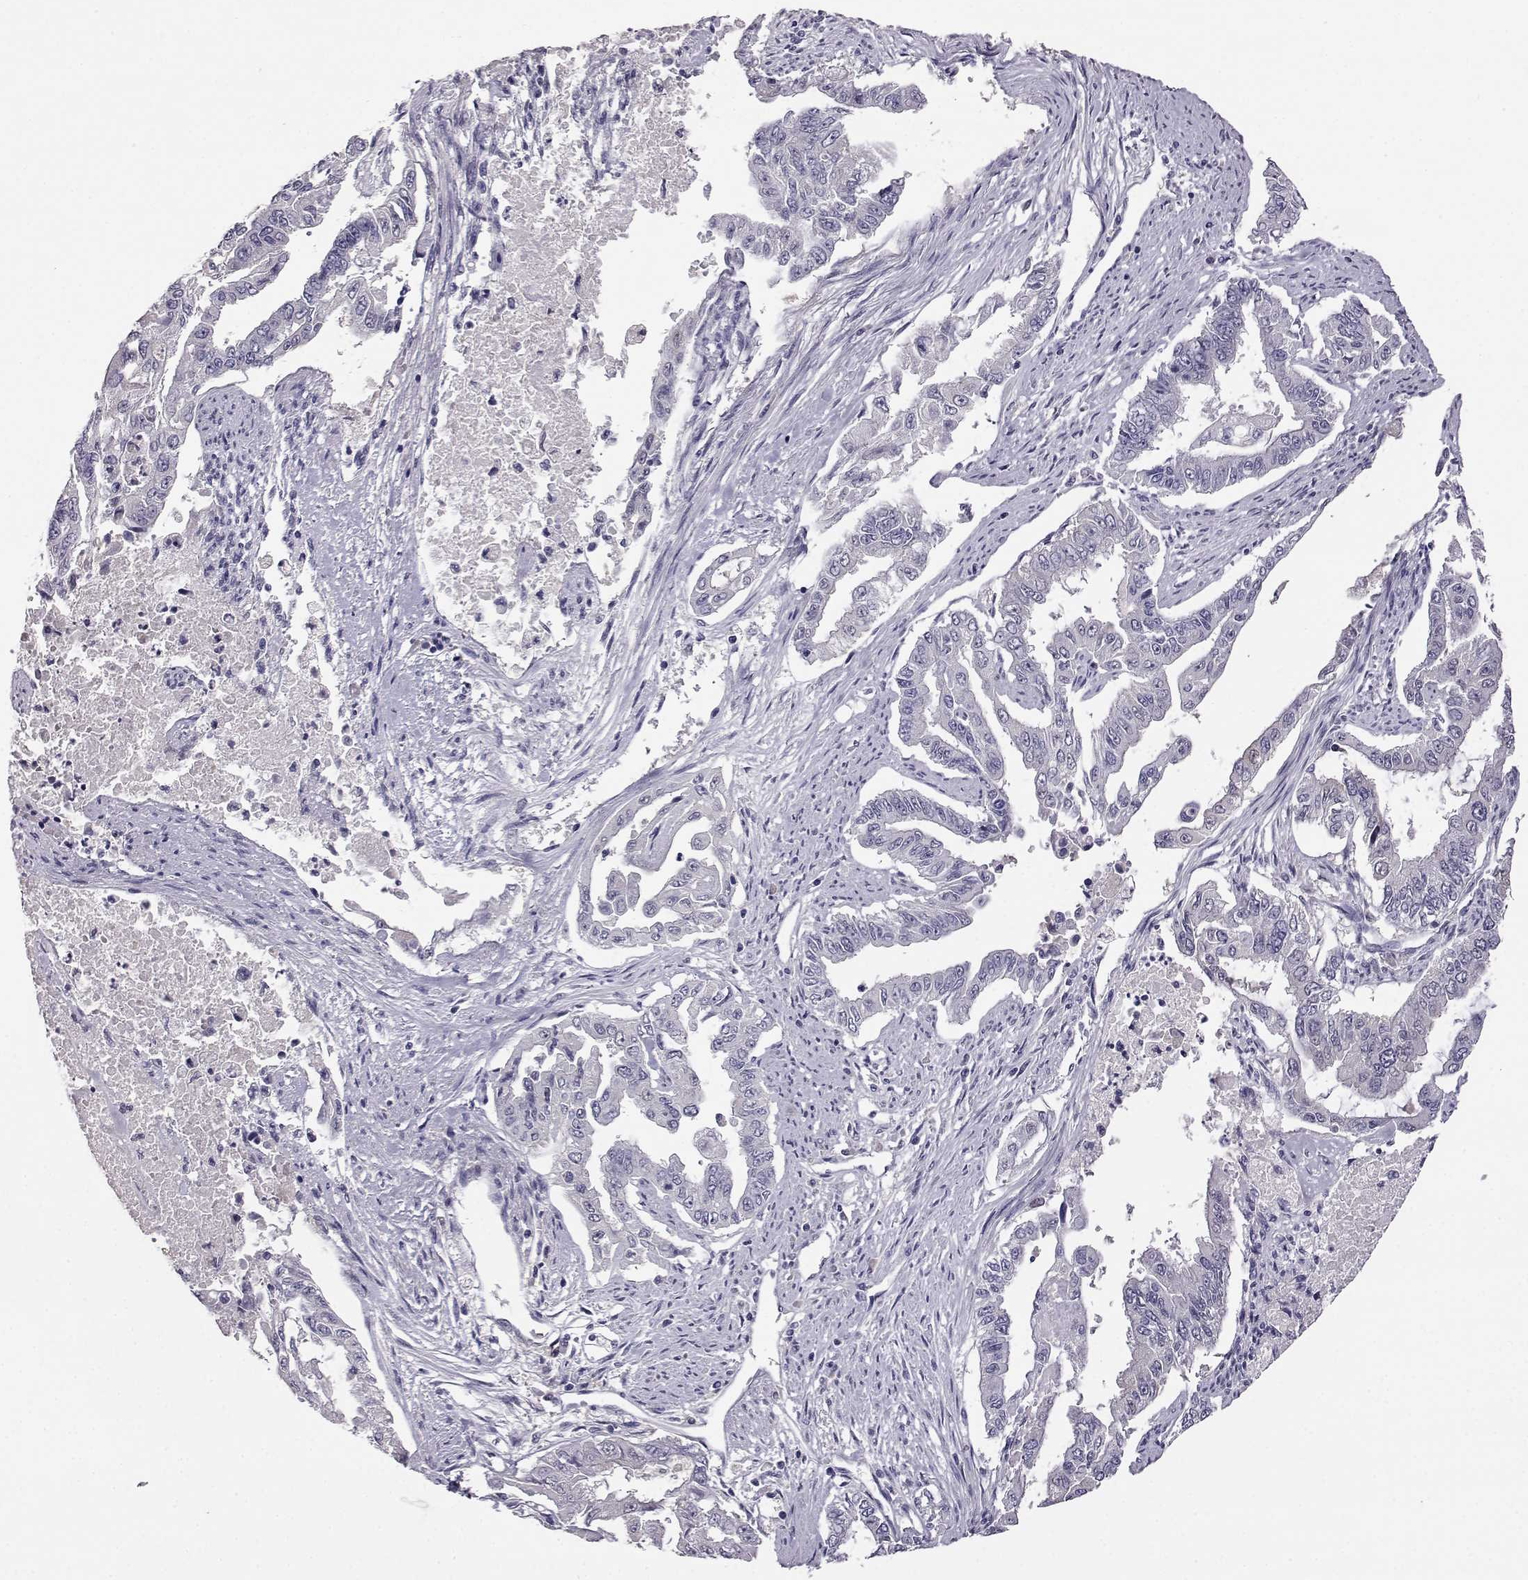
{"staining": {"intensity": "negative", "quantity": "none", "location": "none"}, "tissue": "endometrial cancer", "cell_type": "Tumor cells", "image_type": "cancer", "snomed": [{"axis": "morphology", "description": "Adenocarcinoma, NOS"}, {"axis": "topography", "description": "Uterus"}], "caption": "This is a histopathology image of immunohistochemistry staining of adenocarcinoma (endometrial), which shows no expression in tumor cells.", "gene": "AKR1B1", "patient": {"sex": "female", "age": 59}}